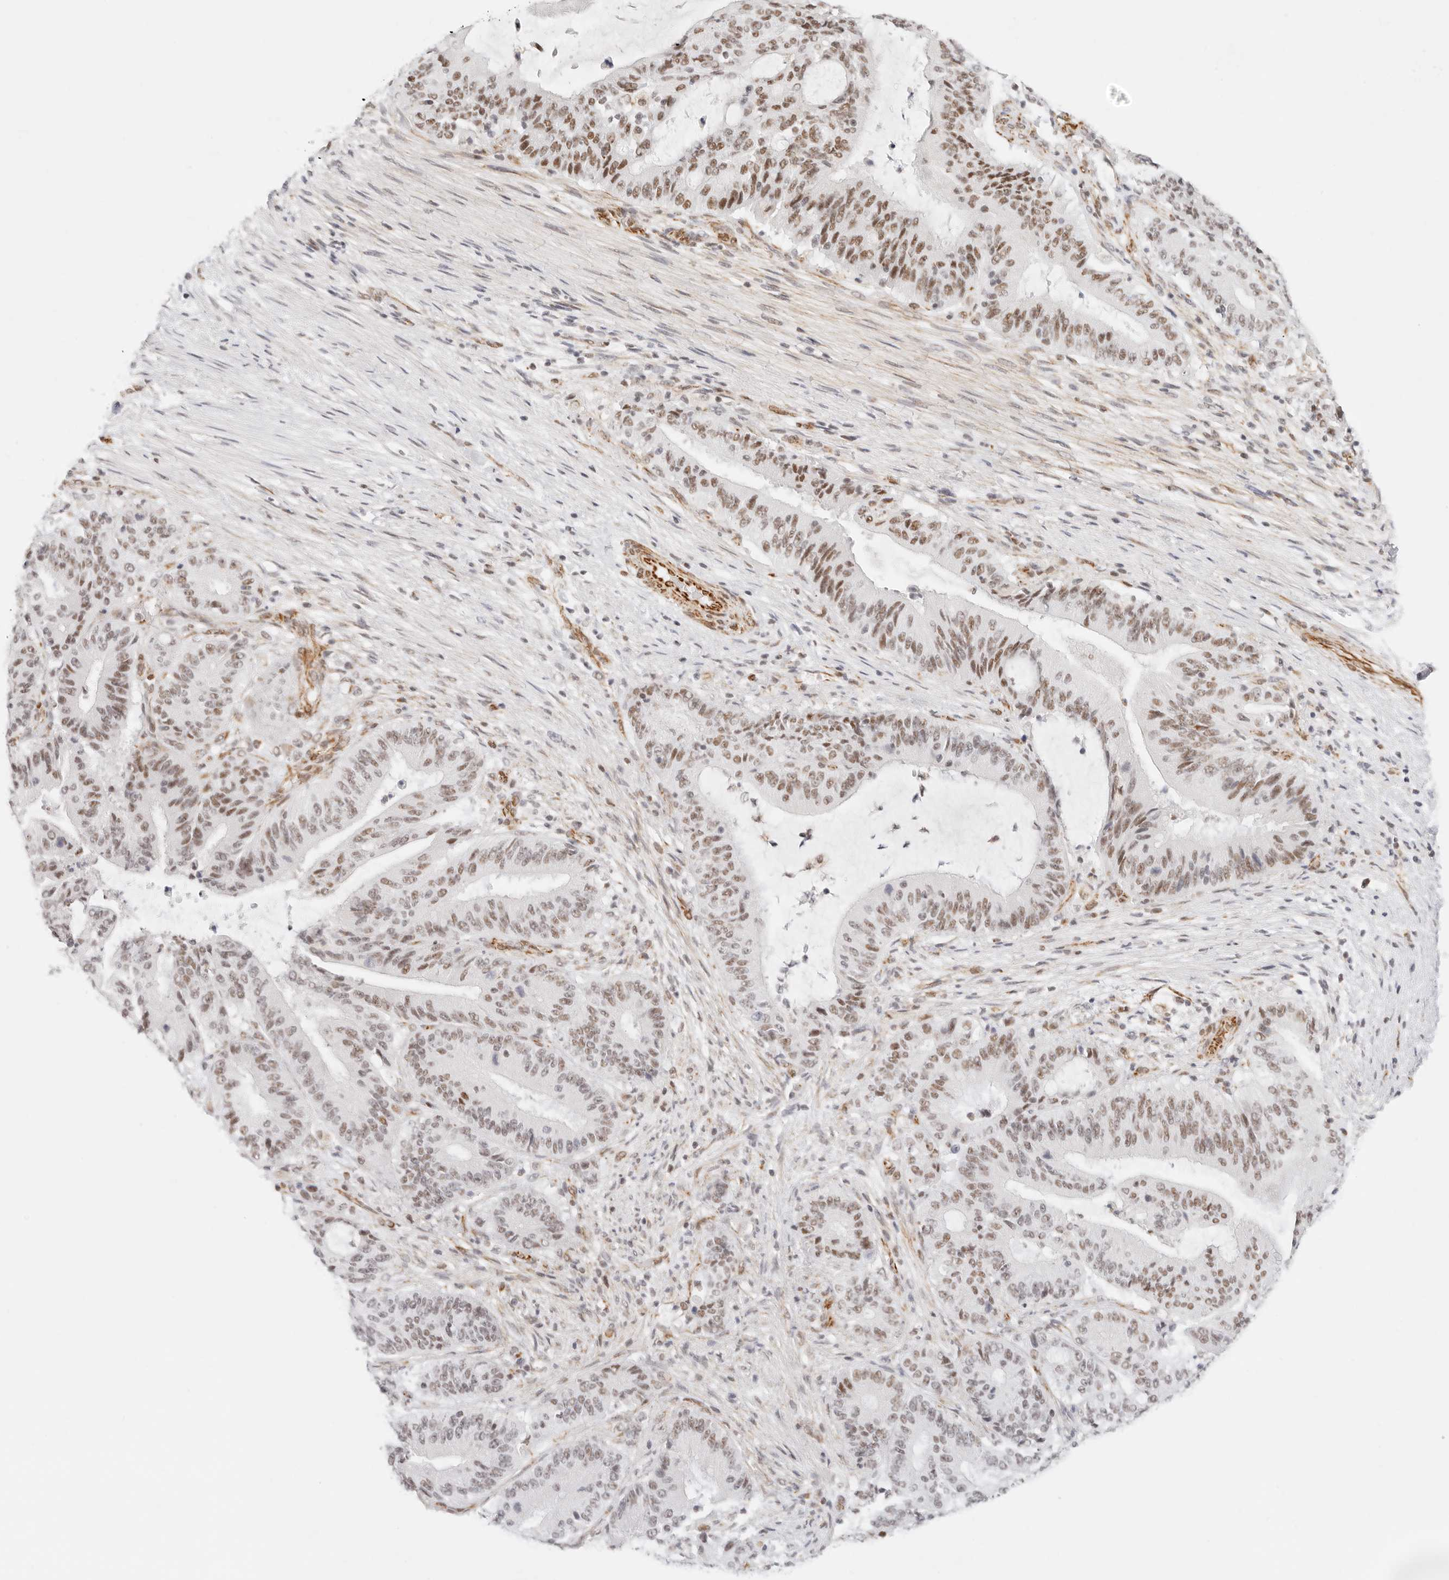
{"staining": {"intensity": "moderate", "quantity": "25%-75%", "location": "nuclear"}, "tissue": "liver cancer", "cell_type": "Tumor cells", "image_type": "cancer", "snomed": [{"axis": "morphology", "description": "Normal tissue, NOS"}, {"axis": "morphology", "description": "Cholangiocarcinoma"}, {"axis": "topography", "description": "Liver"}, {"axis": "topography", "description": "Peripheral nerve tissue"}], "caption": "Liver cancer was stained to show a protein in brown. There is medium levels of moderate nuclear expression in about 25%-75% of tumor cells.", "gene": "ZC3H11A", "patient": {"sex": "female", "age": 73}}